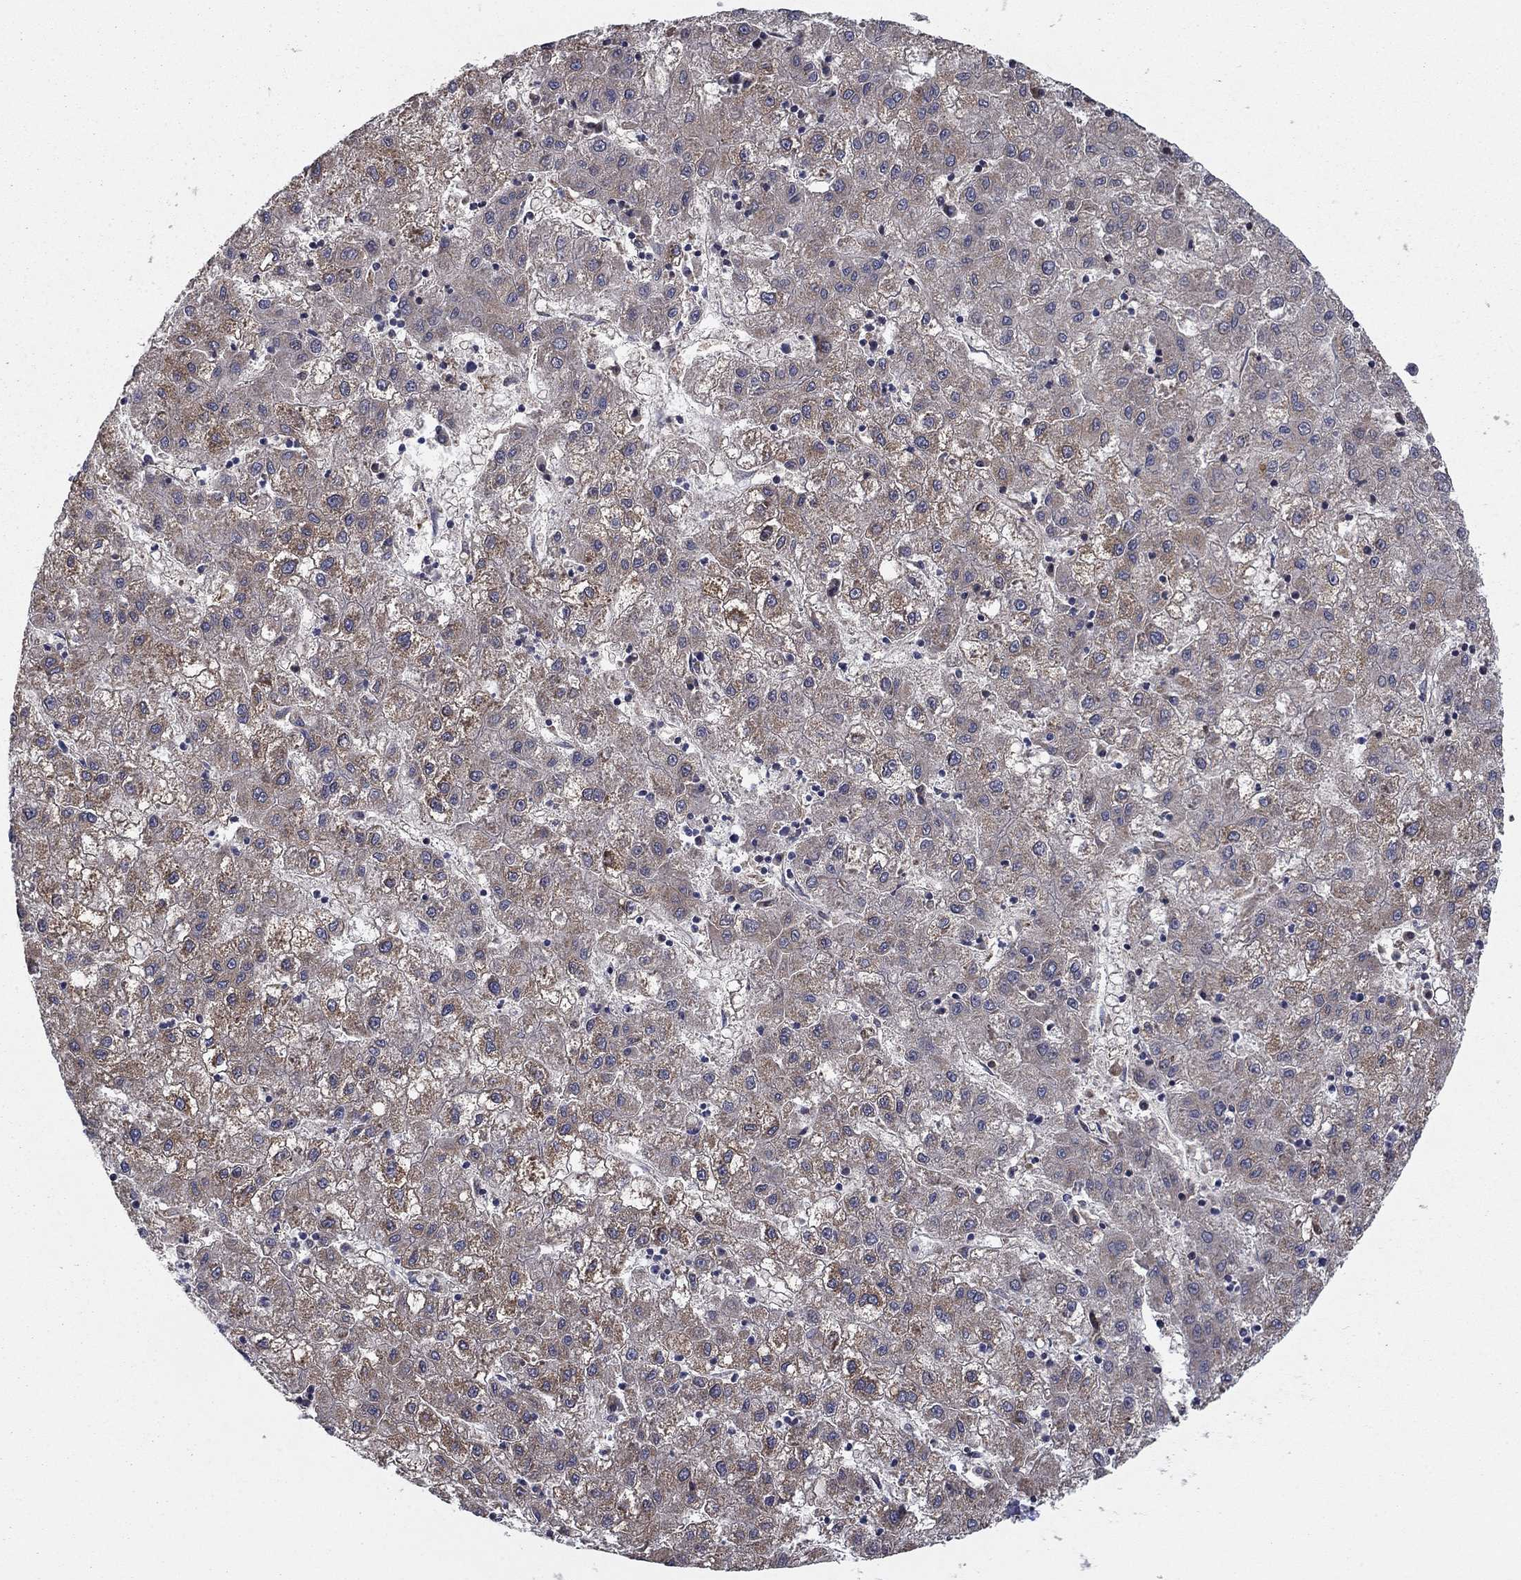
{"staining": {"intensity": "weak", "quantity": "<25%", "location": "cytoplasmic/membranous"}, "tissue": "liver cancer", "cell_type": "Tumor cells", "image_type": "cancer", "snomed": [{"axis": "morphology", "description": "Carcinoma, Hepatocellular, NOS"}, {"axis": "topography", "description": "Liver"}], "caption": "The micrograph demonstrates no staining of tumor cells in liver cancer.", "gene": "MMAA", "patient": {"sex": "male", "age": 72}}